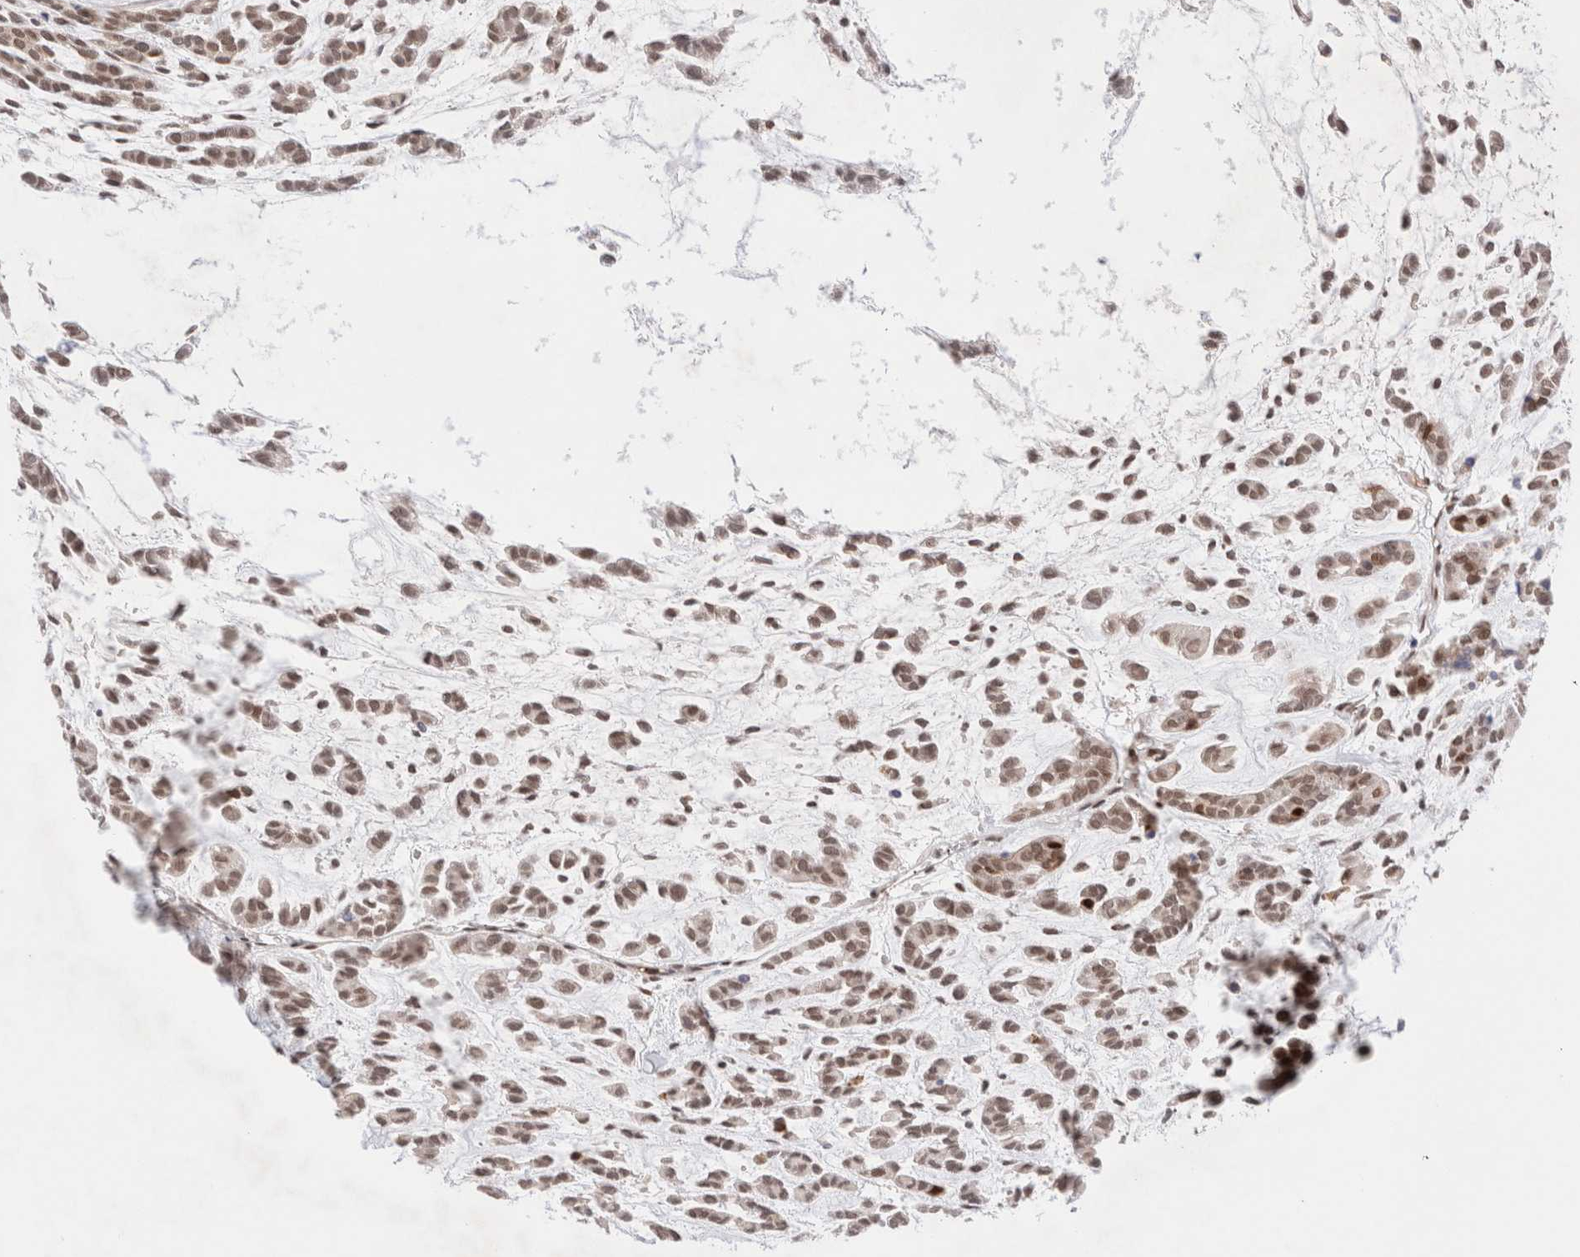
{"staining": {"intensity": "moderate", "quantity": ">75%", "location": "nuclear"}, "tissue": "head and neck cancer", "cell_type": "Tumor cells", "image_type": "cancer", "snomed": [{"axis": "morphology", "description": "Adenocarcinoma, NOS"}, {"axis": "morphology", "description": "Adenoma, NOS"}, {"axis": "topography", "description": "Head-Neck"}], "caption": "About >75% of tumor cells in human head and neck cancer display moderate nuclear protein staining as visualized by brown immunohistochemical staining.", "gene": "GATAD2A", "patient": {"sex": "female", "age": 55}}